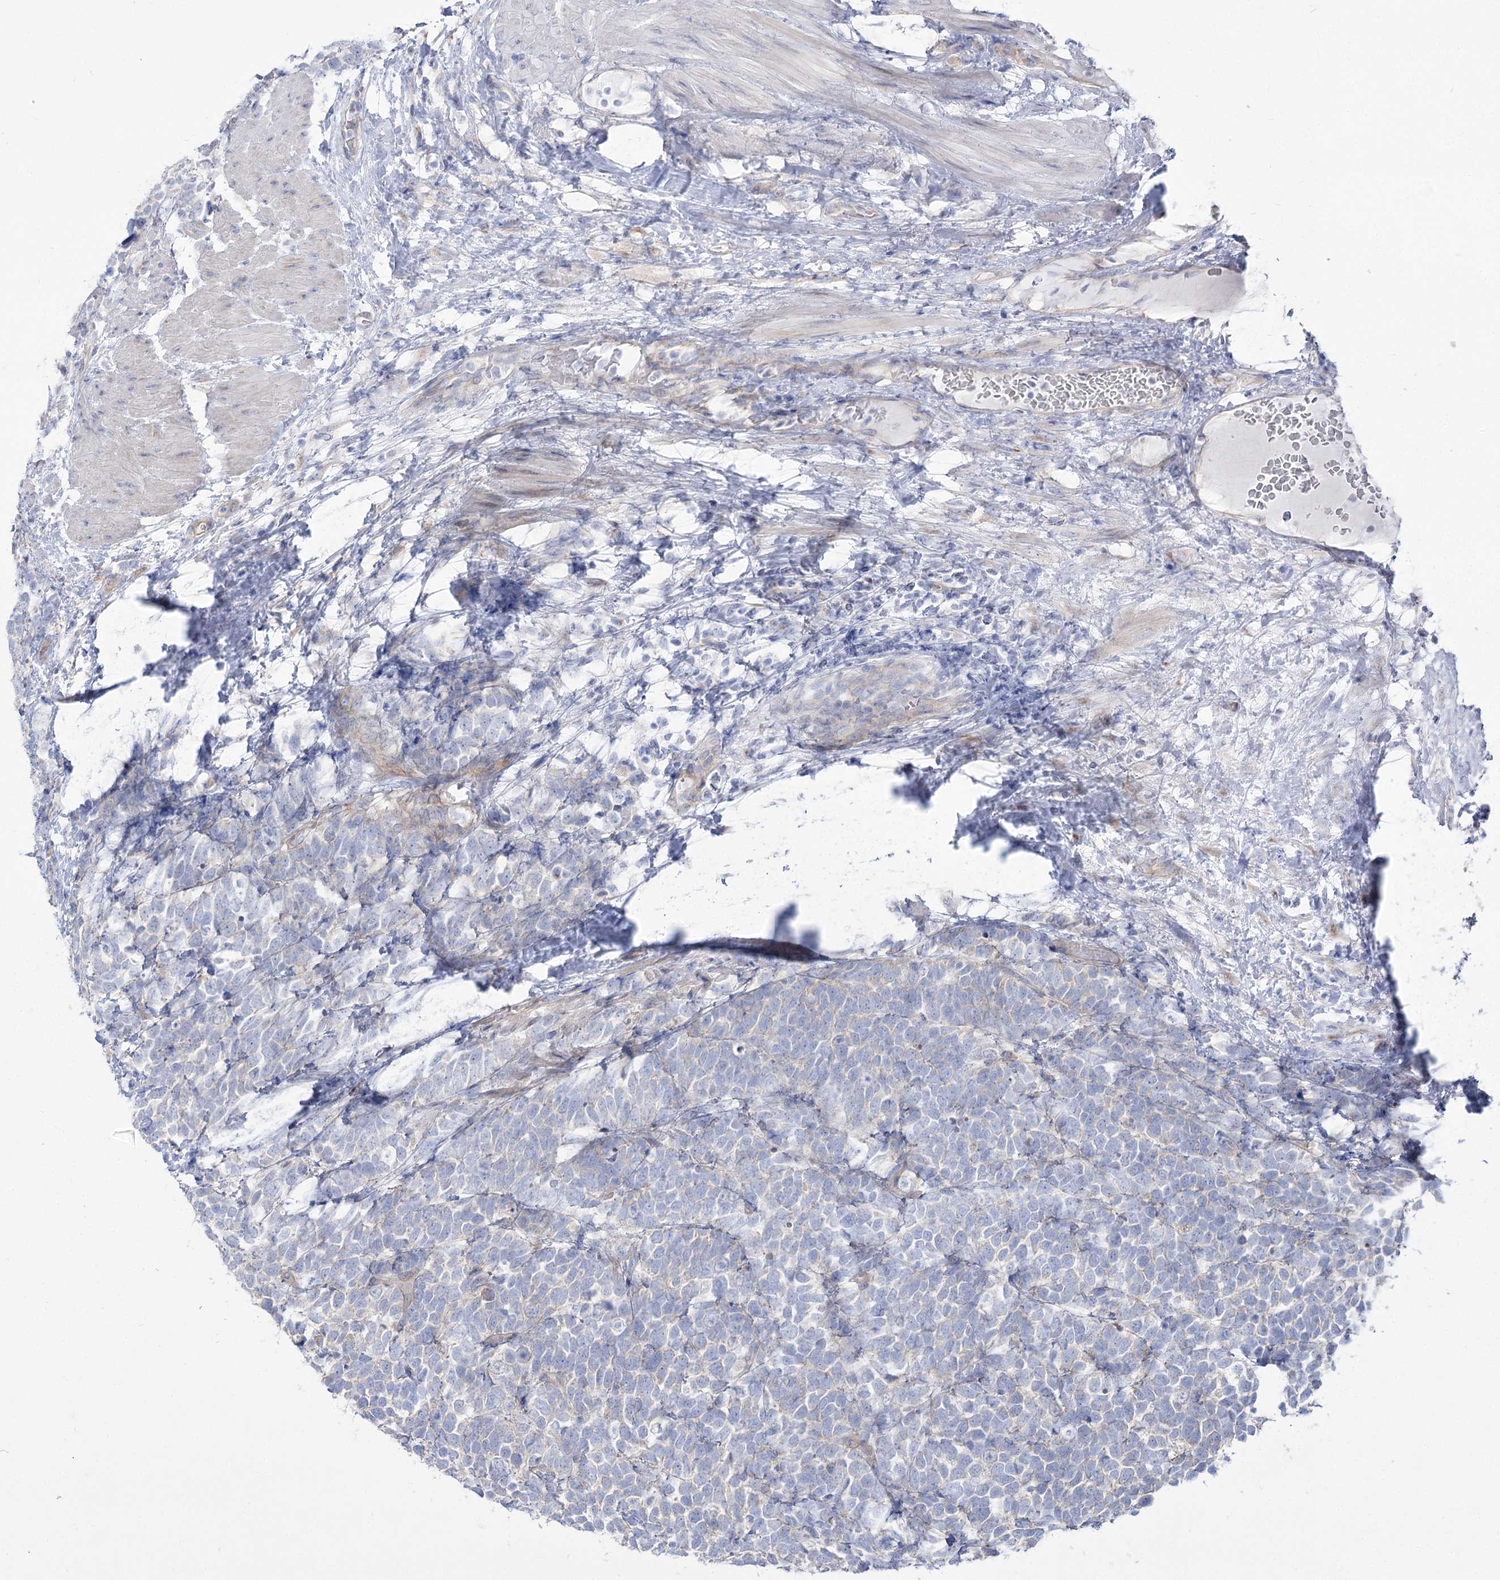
{"staining": {"intensity": "negative", "quantity": "none", "location": "none"}, "tissue": "urothelial cancer", "cell_type": "Tumor cells", "image_type": "cancer", "snomed": [{"axis": "morphology", "description": "Urothelial carcinoma, High grade"}, {"axis": "topography", "description": "Urinary bladder"}], "caption": "Human urothelial carcinoma (high-grade) stained for a protein using immunohistochemistry exhibits no expression in tumor cells.", "gene": "SUOX", "patient": {"sex": "female", "age": 82}}